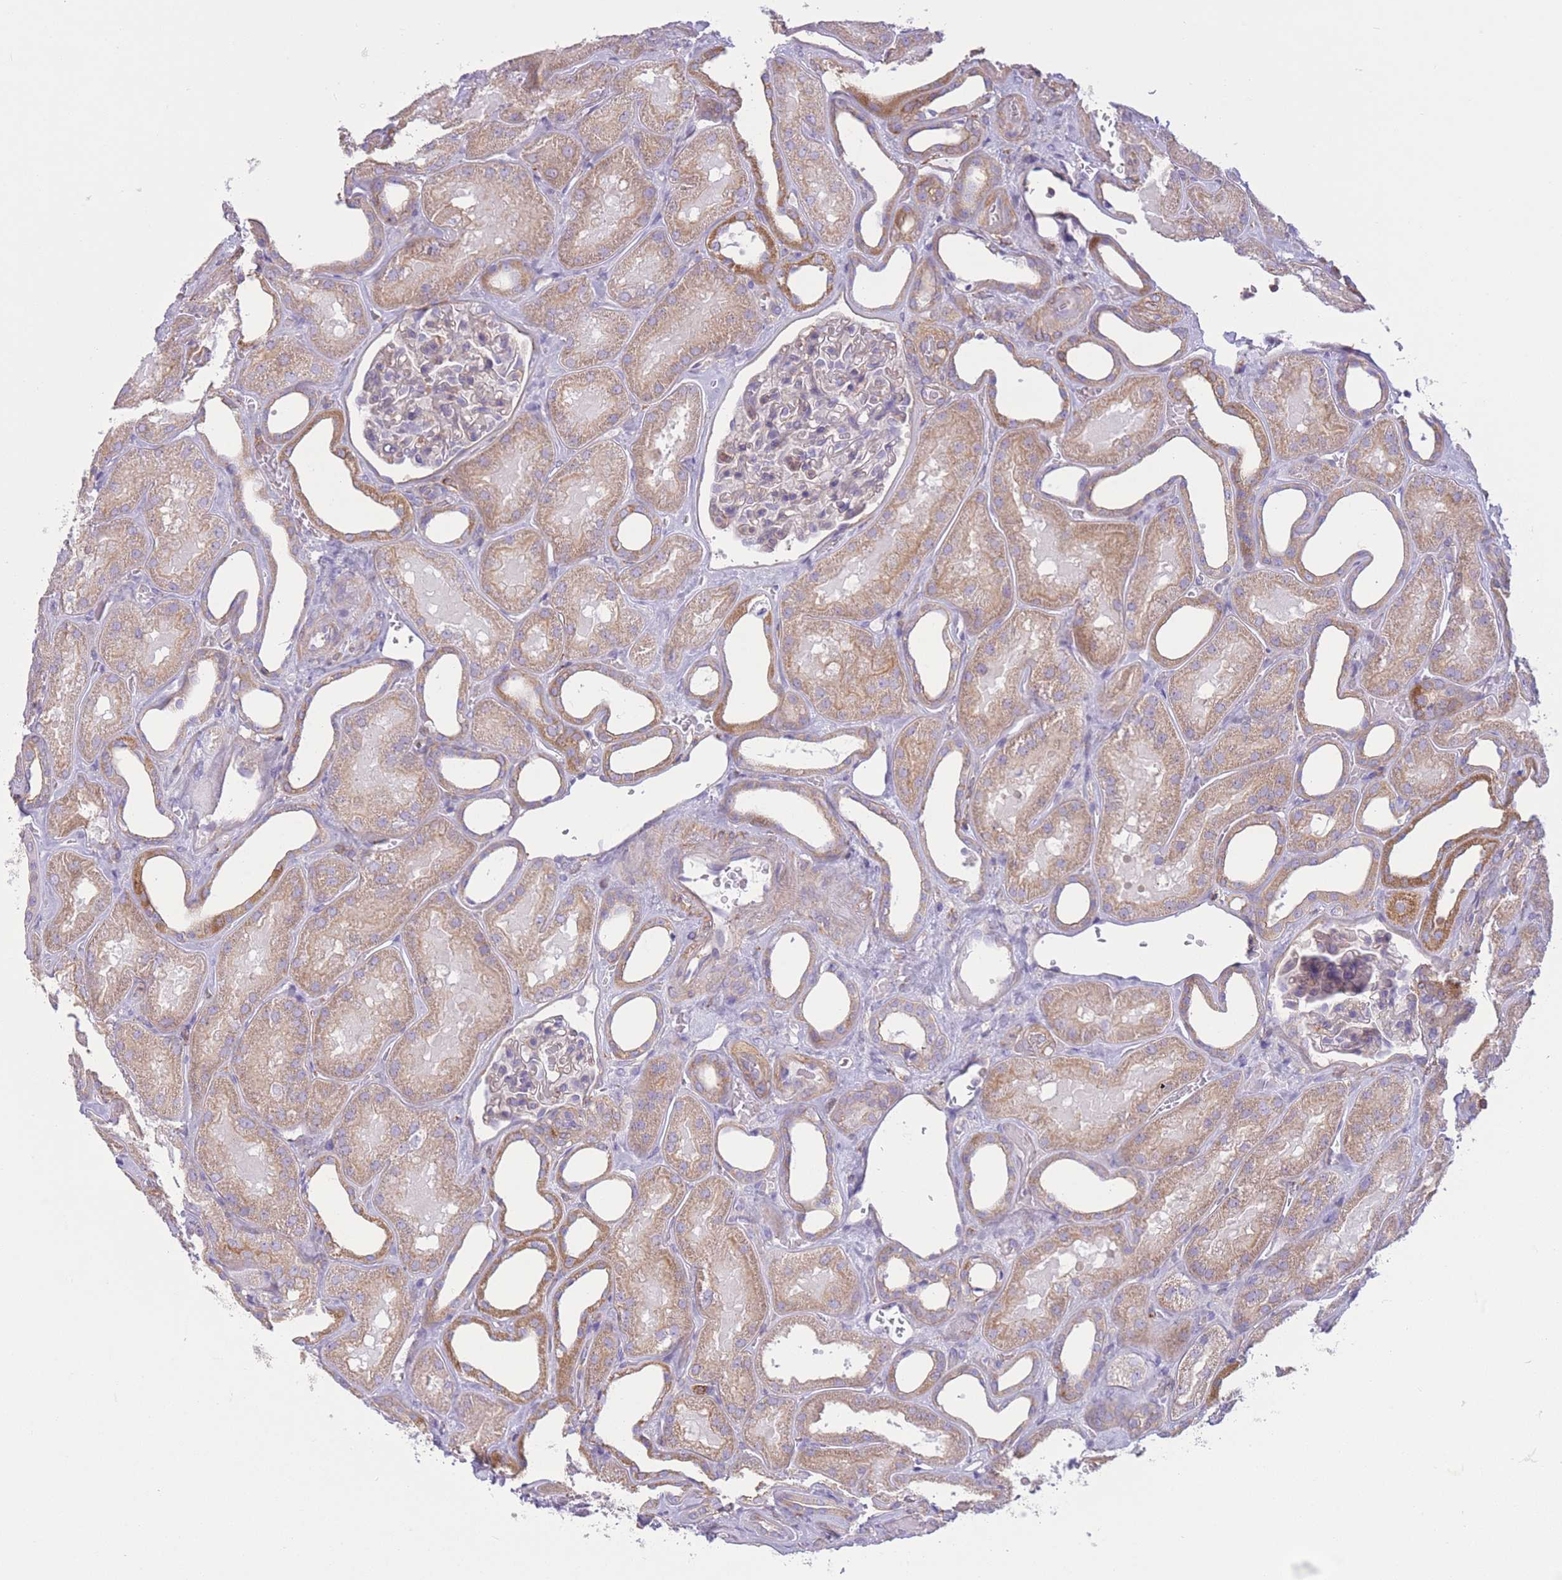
{"staining": {"intensity": "negative", "quantity": "none", "location": "none"}, "tissue": "kidney", "cell_type": "Cells in glomeruli", "image_type": "normal", "snomed": [{"axis": "morphology", "description": "Normal tissue, NOS"}, {"axis": "morphology", "description": "Adenocarcinoma, NOS"}, {"axis": "topography", "description": "Kidney"}], "caption": "This is an IHC histopathology image of normal kidney. There is no positivity in cells in glomeruli.", "gene": "PDHA1", "patient": {"sex": "female", "age": 68}}